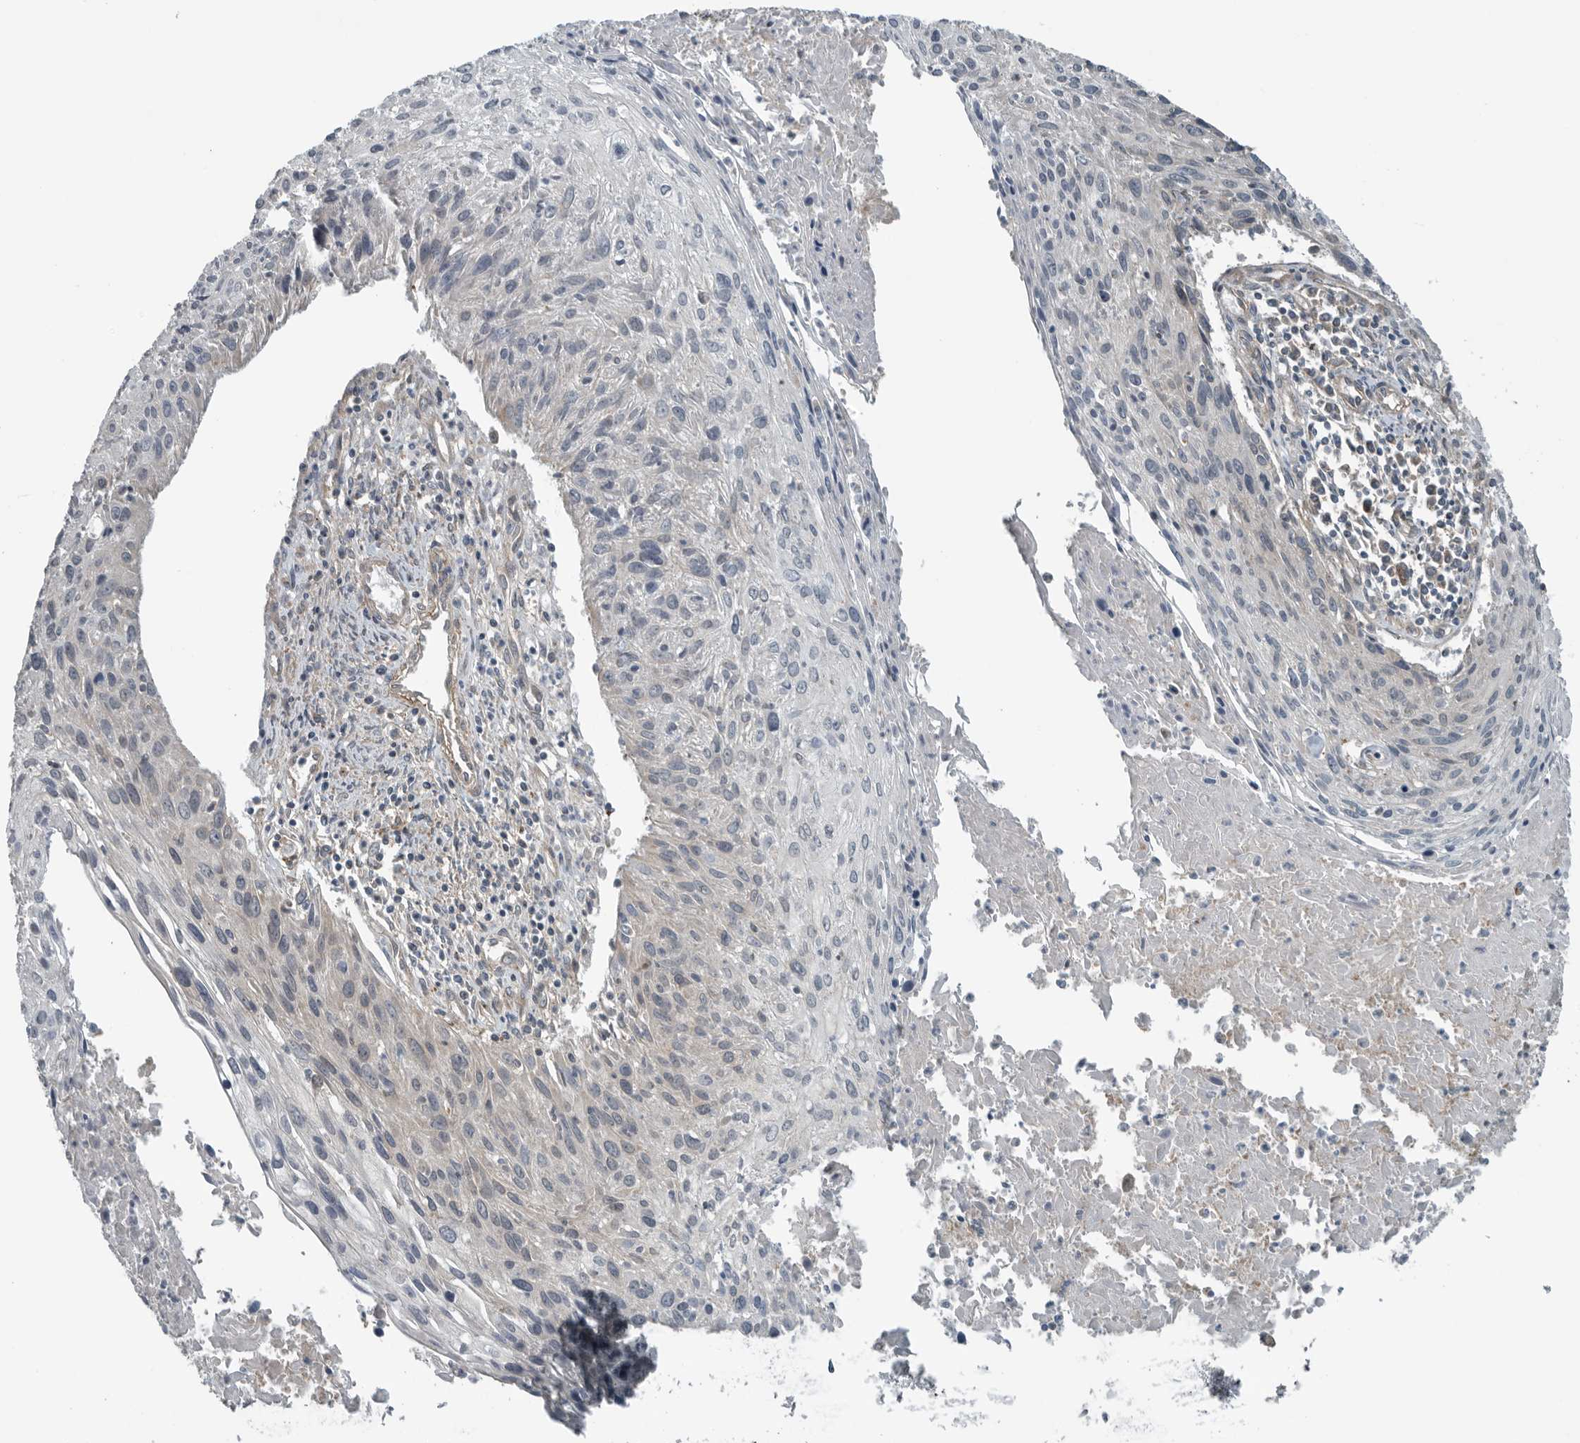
{"staining": {"intensity": "weak", "quantity": "<25%", "location": "cytoplasmic/membranous"}, "tissue": "cervical cancer", "cell_type": "Tumor cells", "image_type": "cancer", "snomed": [{"axis": "morphology", "description": "Squamous cell carcinoma, NOS"}, {"axis": "topography", "description": "Cervix"}], "caption": "Protein analysis of squamous cell carcinoma (cervical) displays no significant expression in tumor cells. The staining was performed using DAB to visualize the protein expression in brown, while the nuclei were stained in blue with hematoxylin (Magnification: 20x).", "gene": "AMFR", "patient": {"sex": "female", "age": 51}}